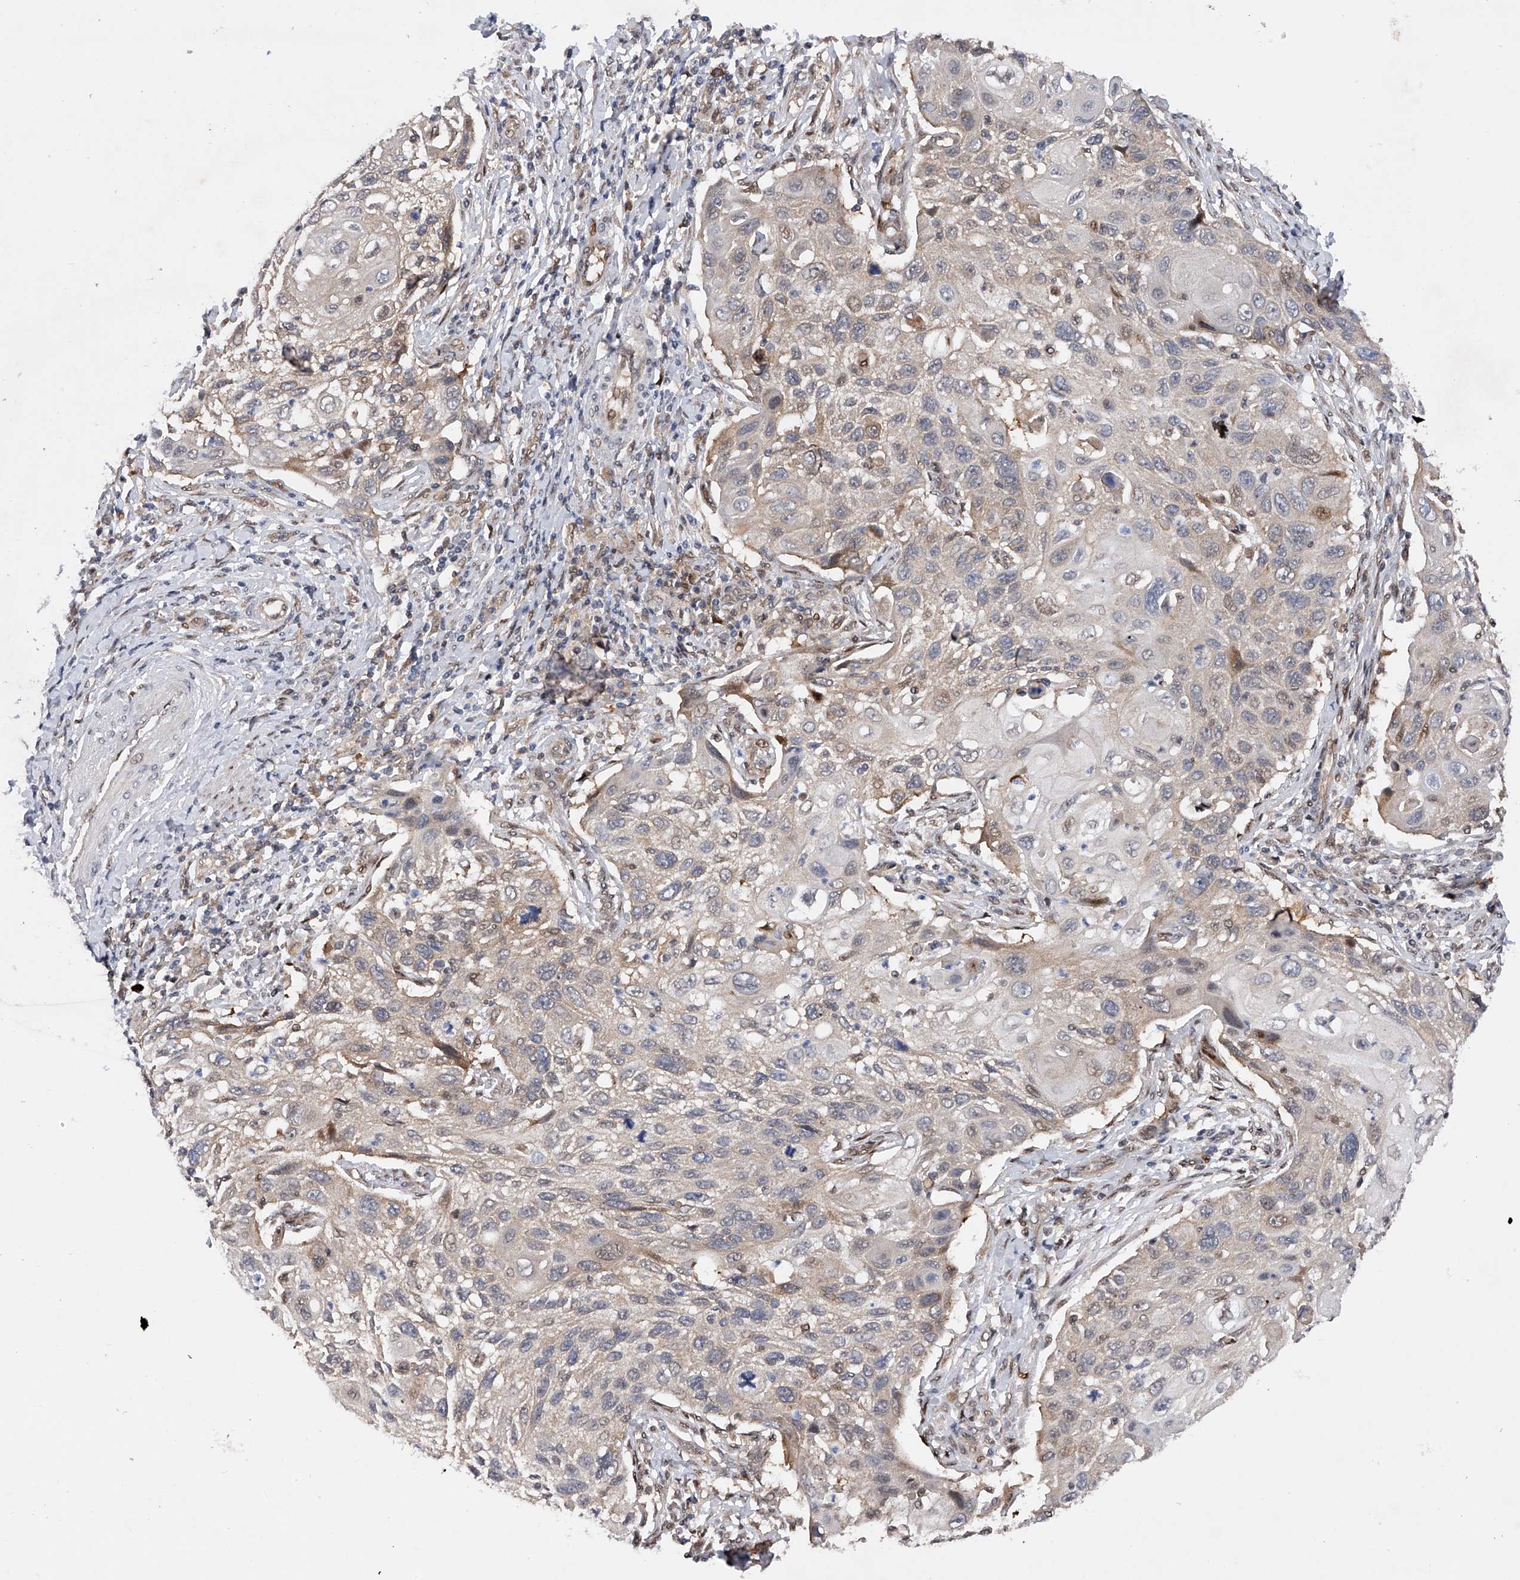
{"staining": {"intensity": "negative", "quantity": "none", "location": "none"}, "tissue": "cervical cancer", "cell_type": "Tumor cells", "image_type": "cancer", "snomed": [{"axis": "morphology", "description": "Squamous cell carcinoma, NOS"}, {"axis": "topography", "description": "Cervix"}], "caption": "High magnification brightfield microscopy of squamous cell carcinoma (cervical) stained with DAB (brown) and counterstained with hematoxylin (blue): tumor cells show no significant staining. (Stains: DAB immunohistochemistry with hematoxylin counter stain, Microscopy: brightfield microscopy at high magnification).", "gene": "RWDD2A", "patient": {"sex": "female", "age": 70}}